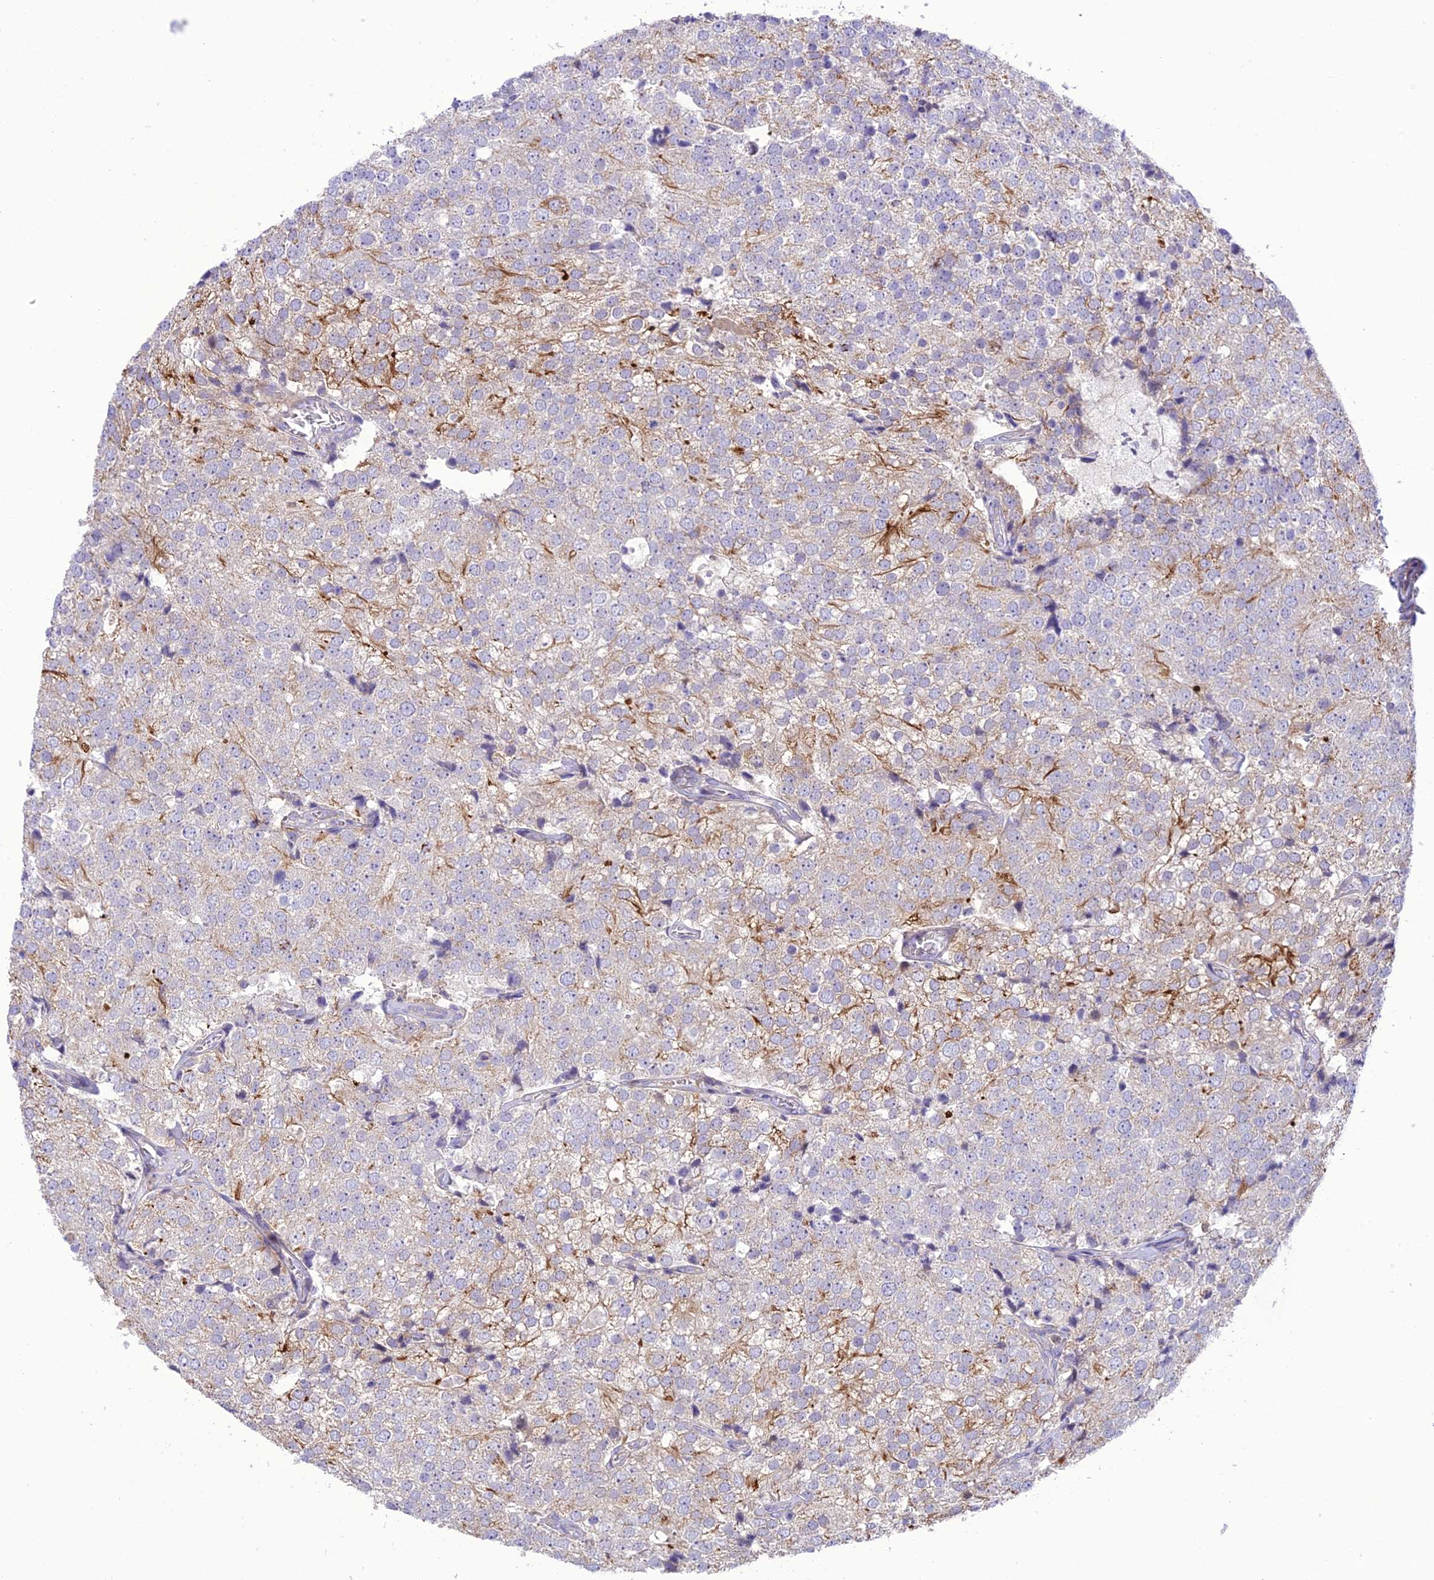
{"staining": {"intensity": "moderate", "quantity": "<25%", "location": "cytoplasmic/membranous"}, "tissue": "prostate cancer", "cell_type": "Tumor cells", "image_type": "cancer", "snomed": [{"axis": "morphology", "description": "Adenocarcinoma, High grade"}, {"axis": "topography", "description": "Prostate"}], "caption": "Immunohistochemical staining of human prostate cancer (high-grade adenocarcinoma) demonstrates low levels of moderate cytoplasmic/membranous staining in about <25% of tumor cells.", "gene": "JMY", "patient": {"sex": "male", "age": 49}}